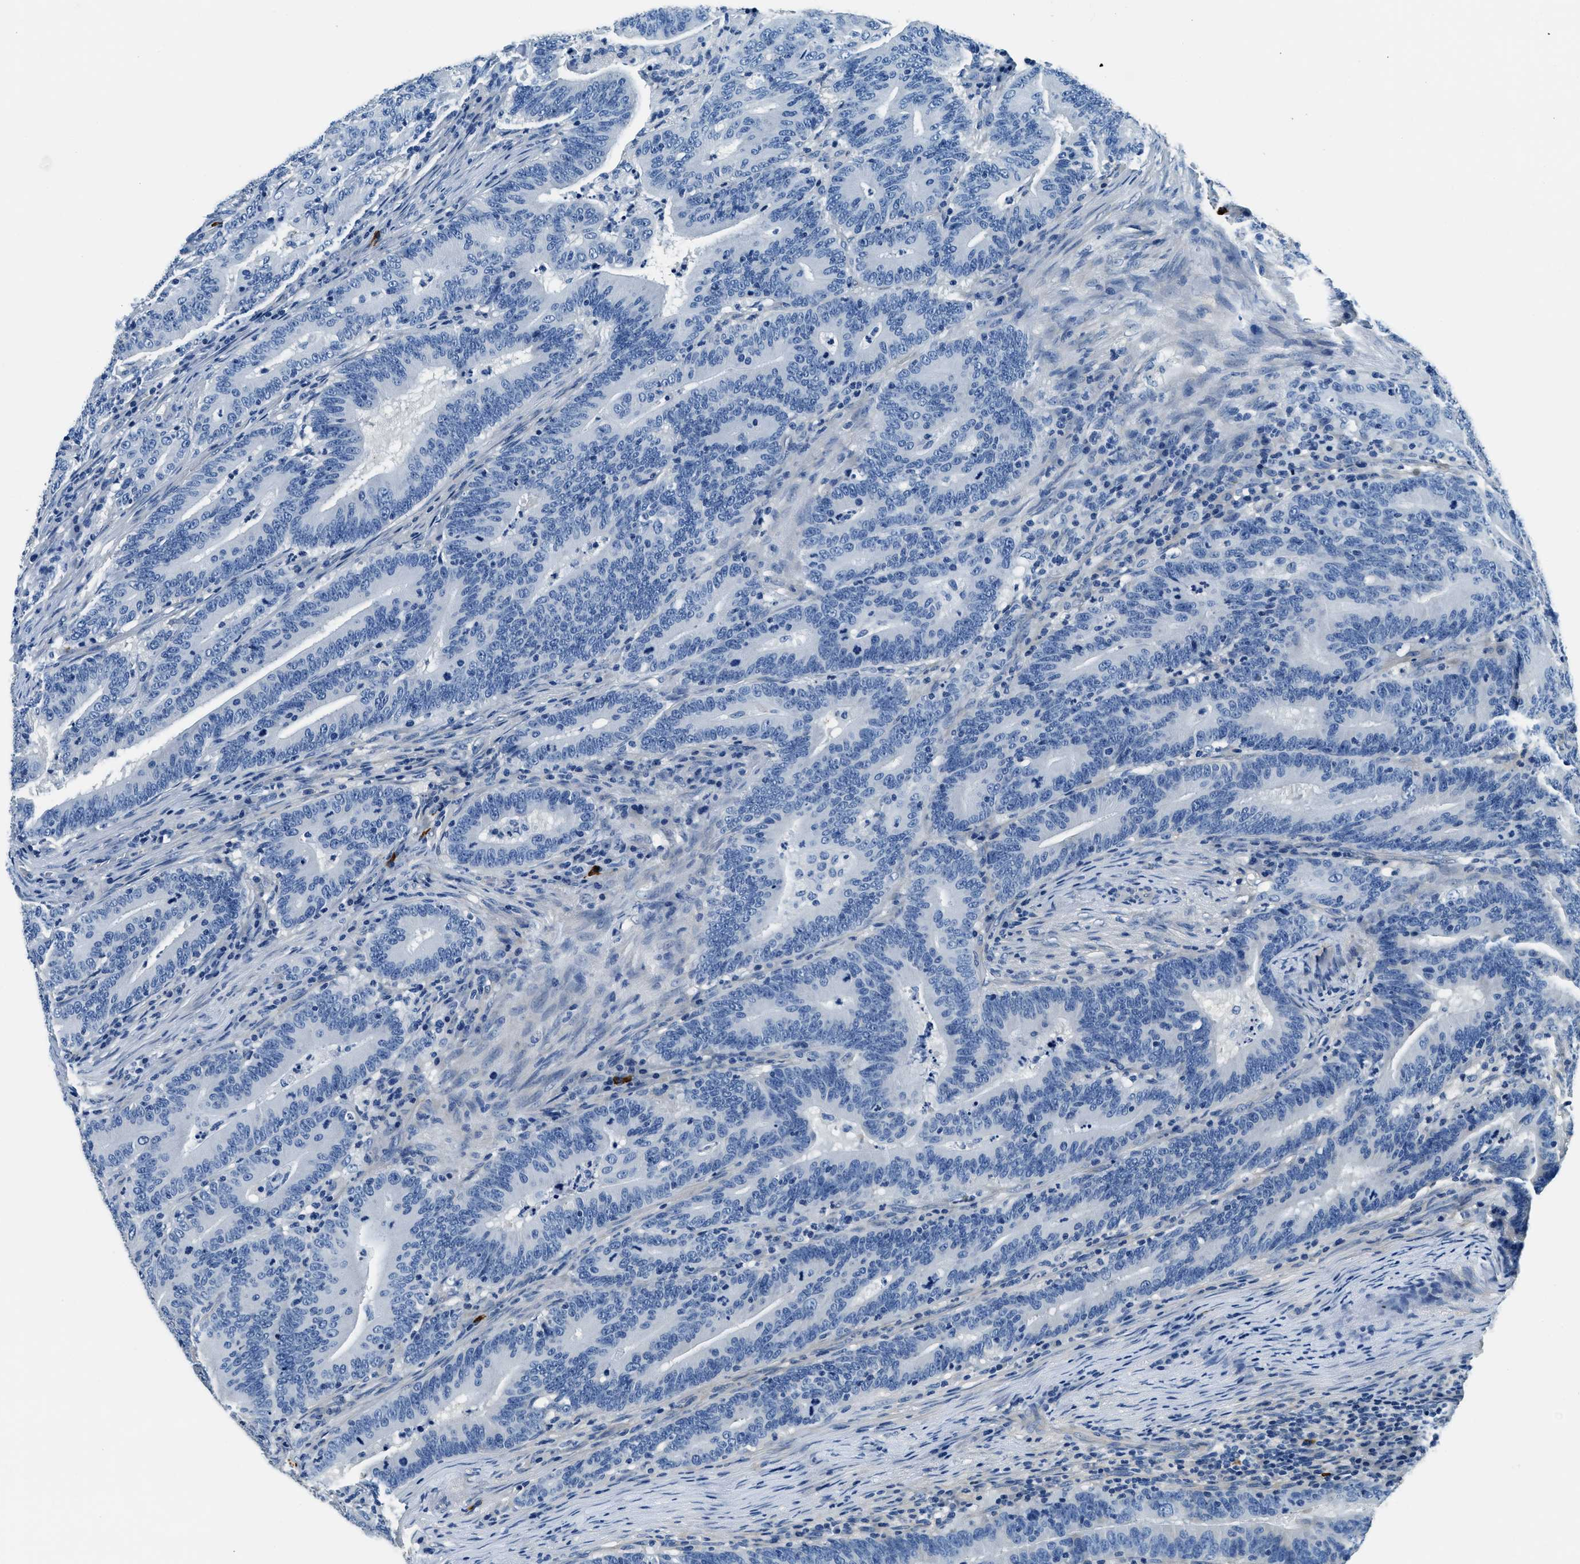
{"staining": {"intensity": "negative", "quantity": "none", "location": "none"}, "tissue": "colorectal cancer", "cell_type": "Tumor cells", "image_type": "cancer", "snomed": [{"axis": "morphology", "description": "Adenocarcinoma, NOS"}, {"axis": "topography", "description": "Colon"}], "caption": "Histopathology image shows no significant protein expression in tumor cells of colorectal adenocarcinoma.", "gene": "TMEM186", "patient": {"sex": "female", "age": 66}}